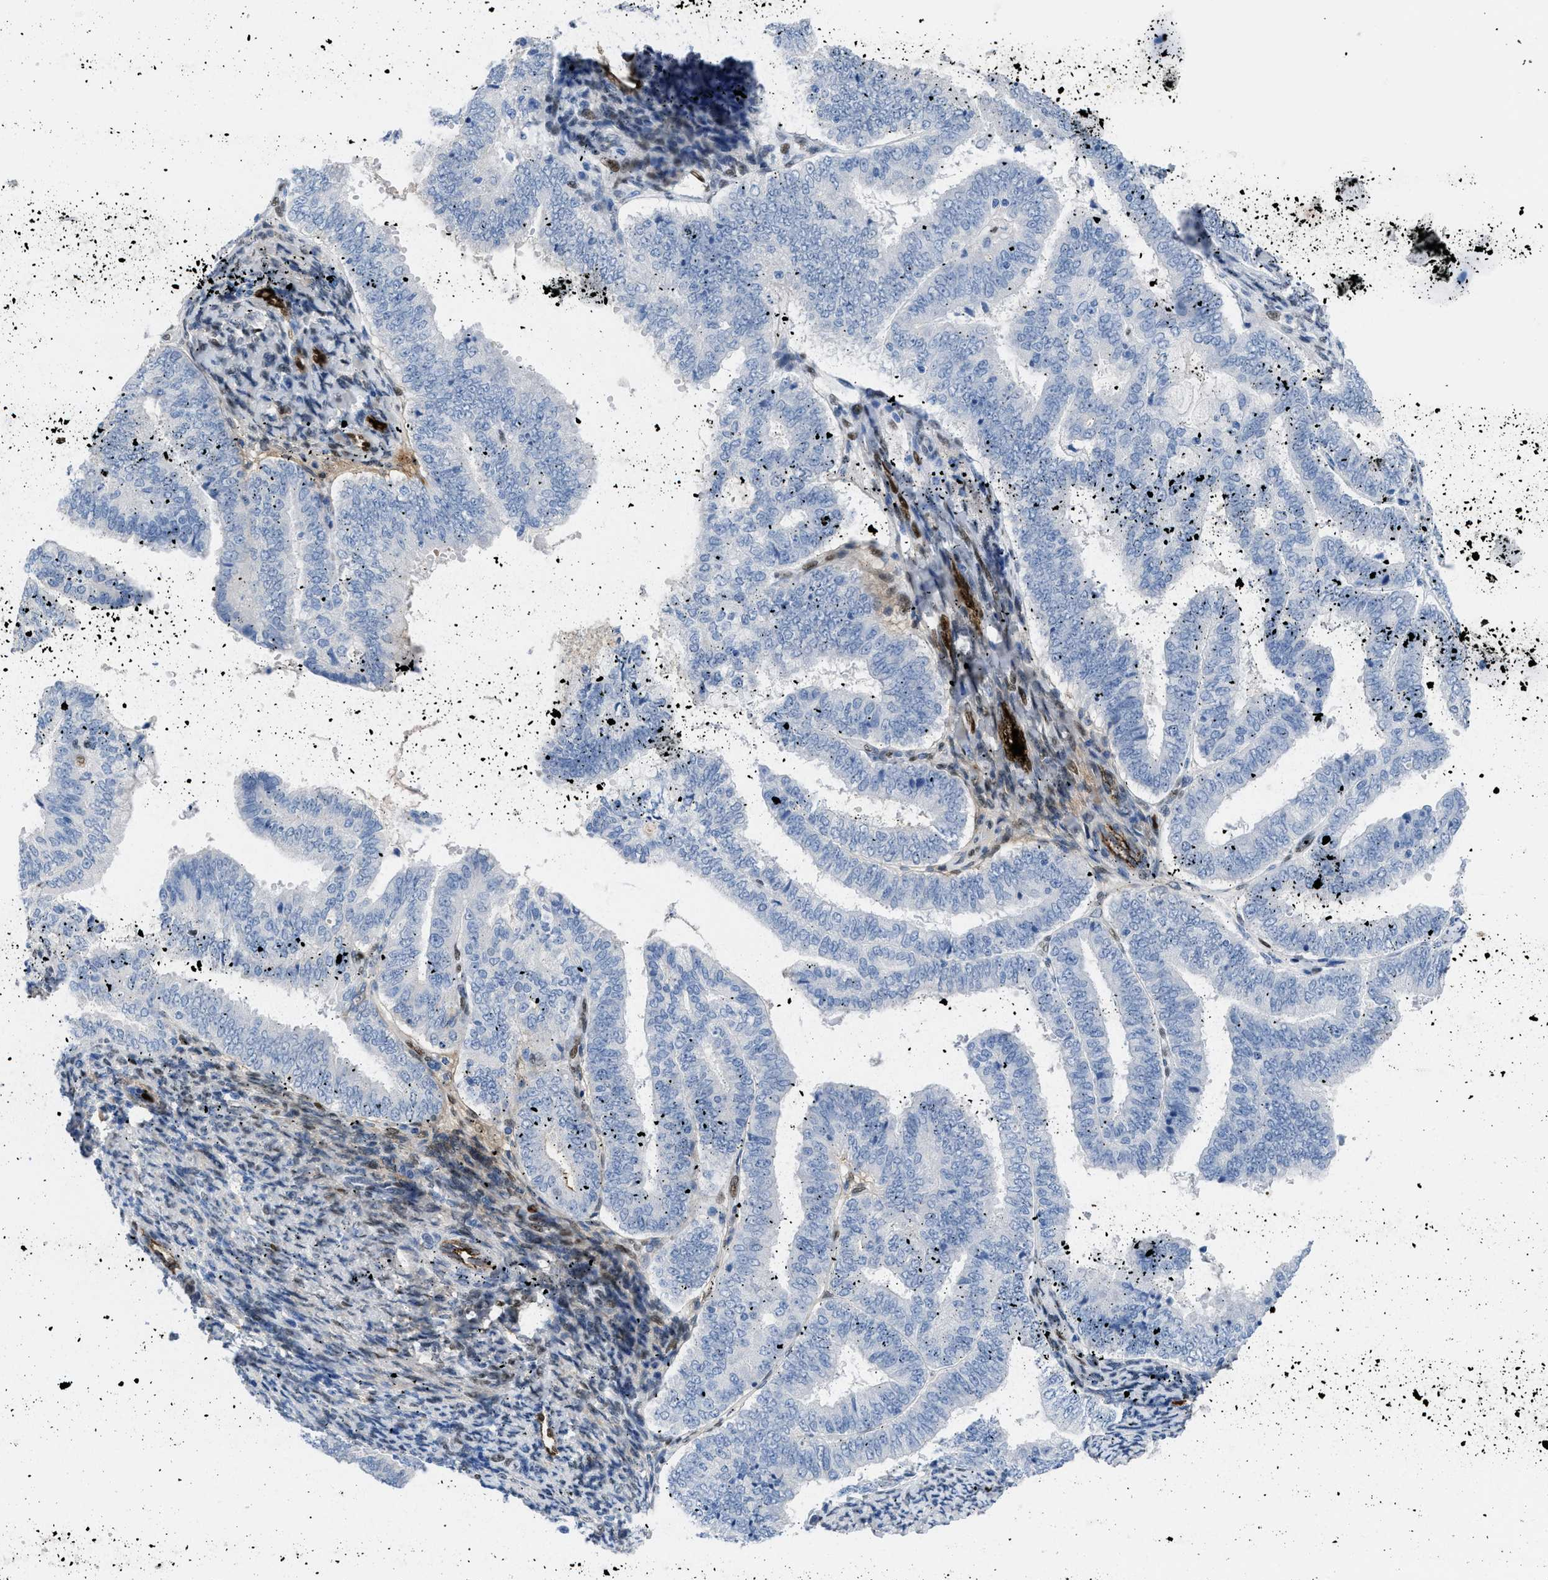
{"staining": {"intensity": "moderate", "quantity": "<25%", "location": "nuclear"}, "tissue": "endometrial cancer", "cell_type": "Tumor cells", "image_type": "cancer", "snomed": [{"axis": "morphology", "description": "Adenocarcinoma, NOS"}, {"axis": "topography", "description": "Endometrium"}], "caption": "A micrograph showing moderate nuclear positivity in approximately <25% of tumor cells in adenocarcinoma (endometrial), as visualized by brown immunohistochemical staining.", "gene": "LEF1", "patient": {"sex": "female", "age": 63}}